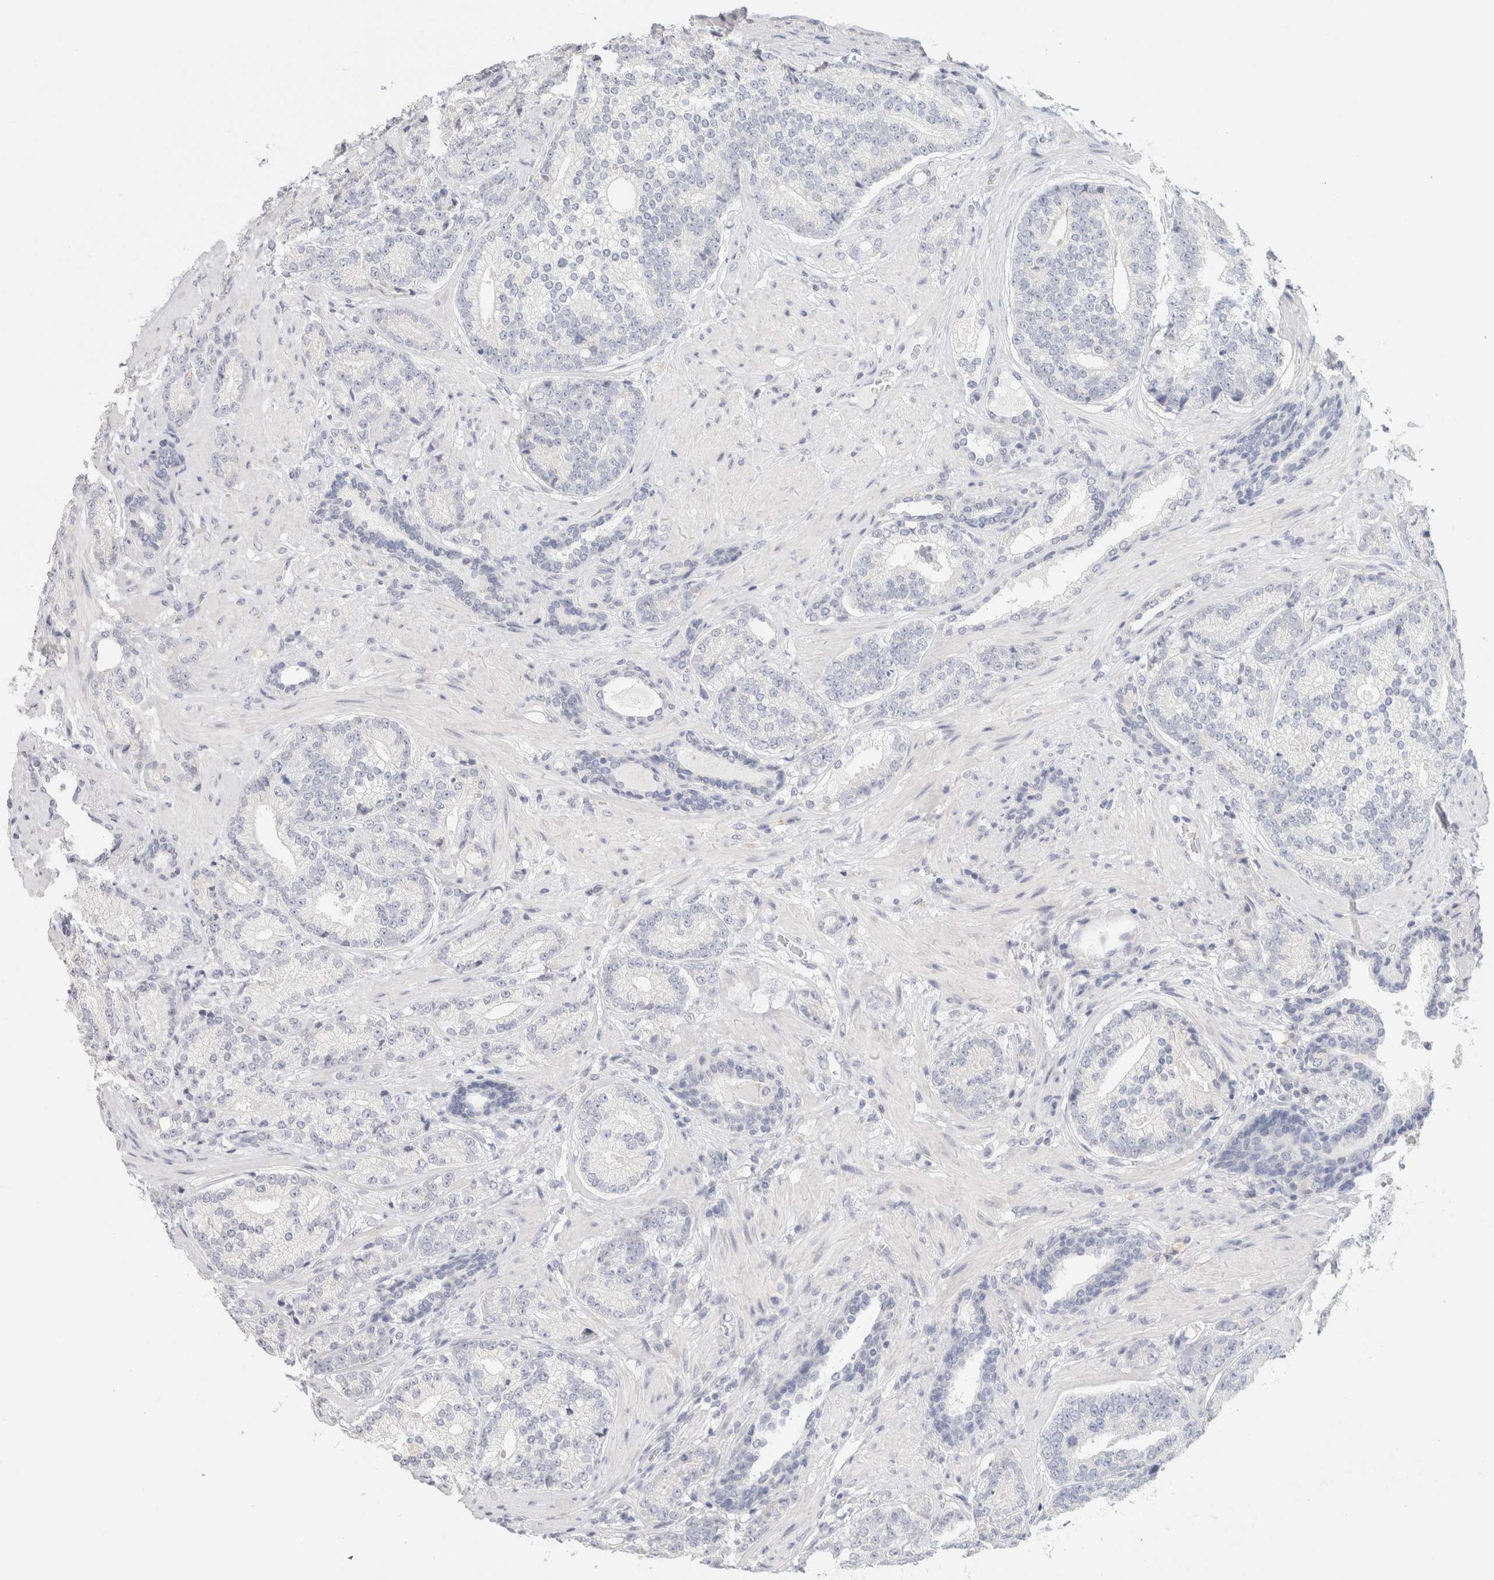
{"staining": {"intensity": "negative", "quantity": "none", "location": "none"}, "tissue": "prostate cancer", "cell_type": "Tumor cells", "image_type": "cancer", "snomed": [{"axis": "morphology", "description": "Adenocarcinoma, High grade"}, {"axis": "topography", "description": "Prostate"}], "caption": "Immunohistochemistry (IHC) micrograph of neoplastic tissue: prostate cancer stained with DAB (3,3'-diaminobenzidine) displays no significant protein positivity in tumor cells.", "gene": "NEFM", "patient": {"sex": "male", "age": 61}}